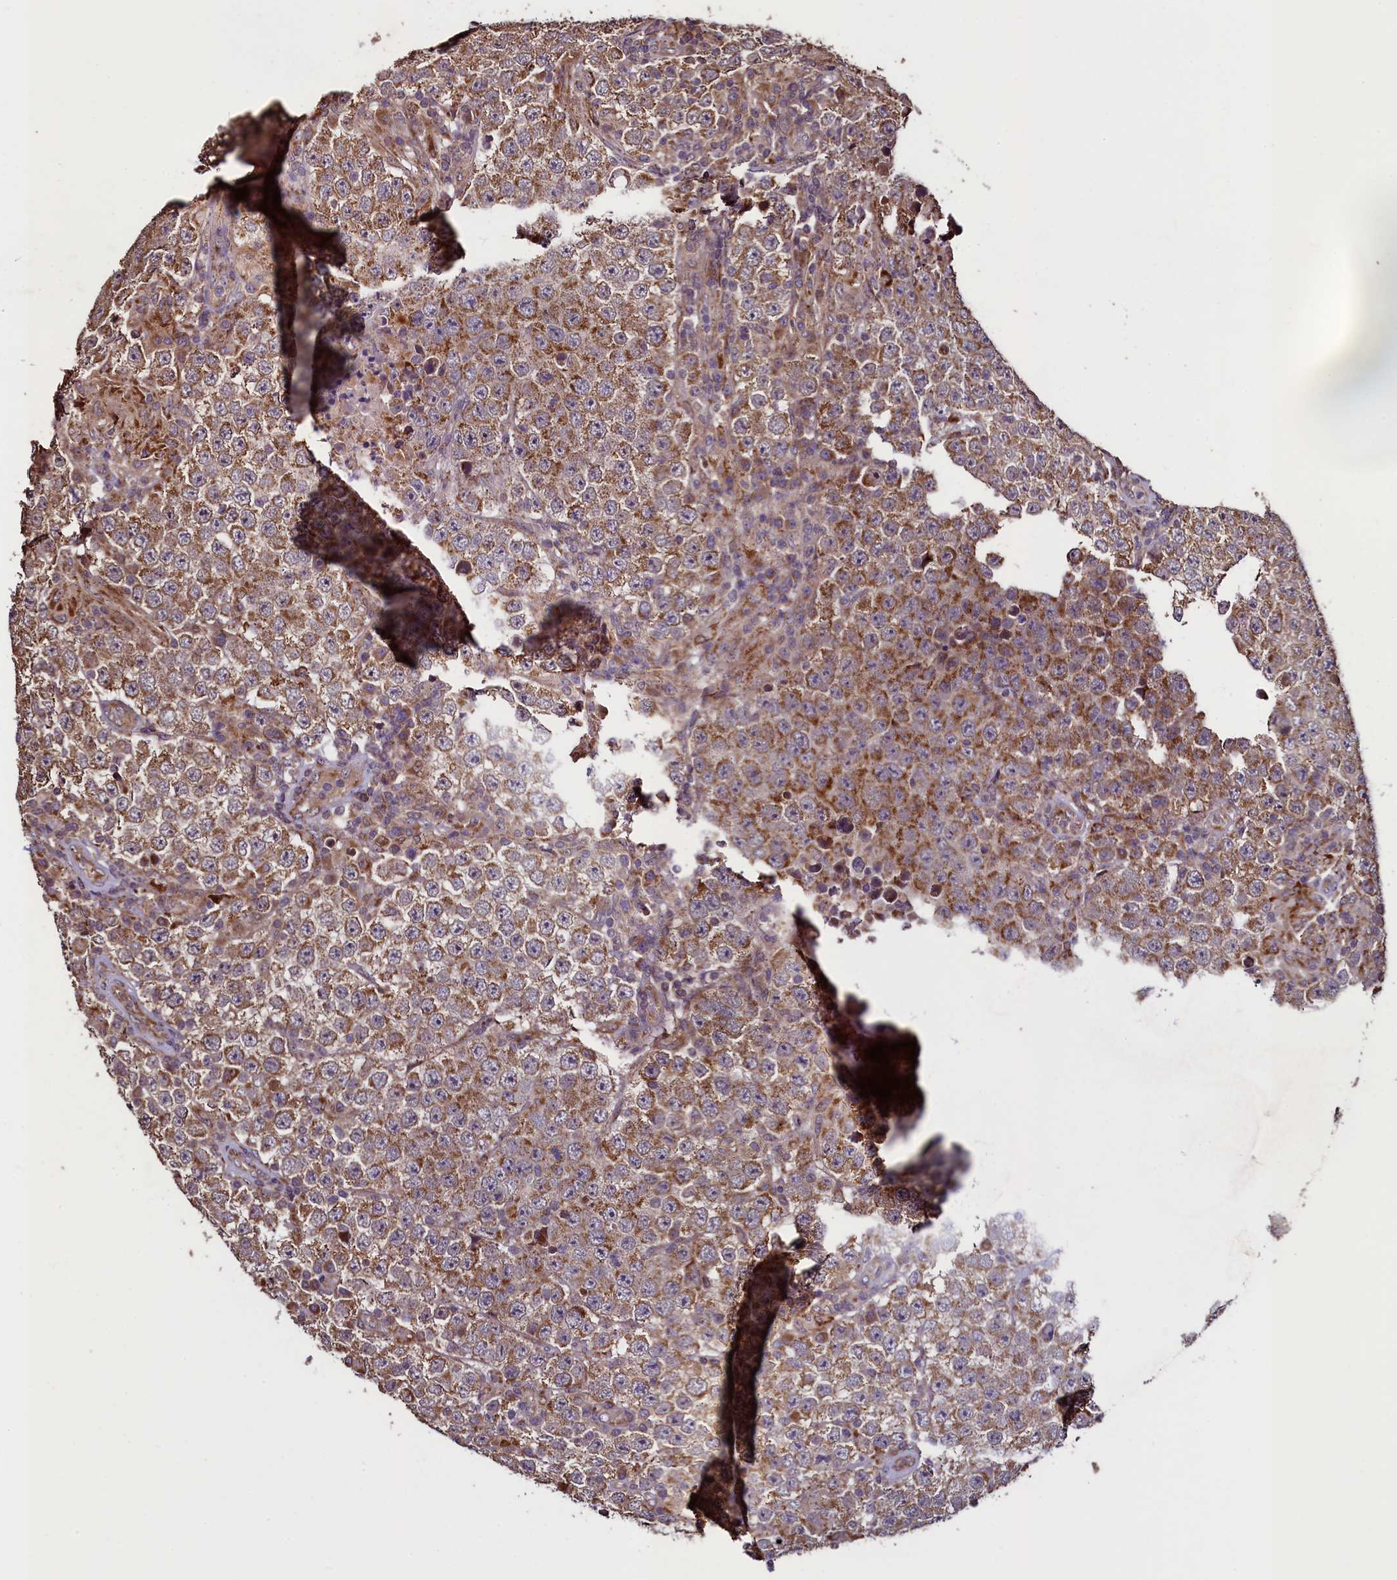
{"staining": {"intensity": "moderate", "quantity": ">75%", "location": "cytoplasmic/membranous"}, "tissue": "testis cancer", "cell_type": "Tumor cells", "image_type": "cancer", "snomed": [{"axis": "morphology", "description": "Normal tissue, NOS"}, {"axis": "morphology", "description": "Urothelial carcinoma, High grade"}, {"axis": "morphology", "description": "Seminoma, NOS"}, {"axis": "morphology", "description": "Carcinoma, Embryonal, NOS"}, {"axis": "topography", "description": "Urinary bladder"}, {"axis": "topography", "description": "Testis"}], "caption": "Moderate cytoplasmic/membranous protein positivity is present in approximately >75% of tumor cells in testis urothelial carcinoma (high-grade). Using DAB (3,3'-diaminobenzidine) (brown) and hematoxylin (blue) stains, captured at high magnification using brightfield microscopy.", "gene": "RBFA", "patient": {"sex": "male", "age": 41}}